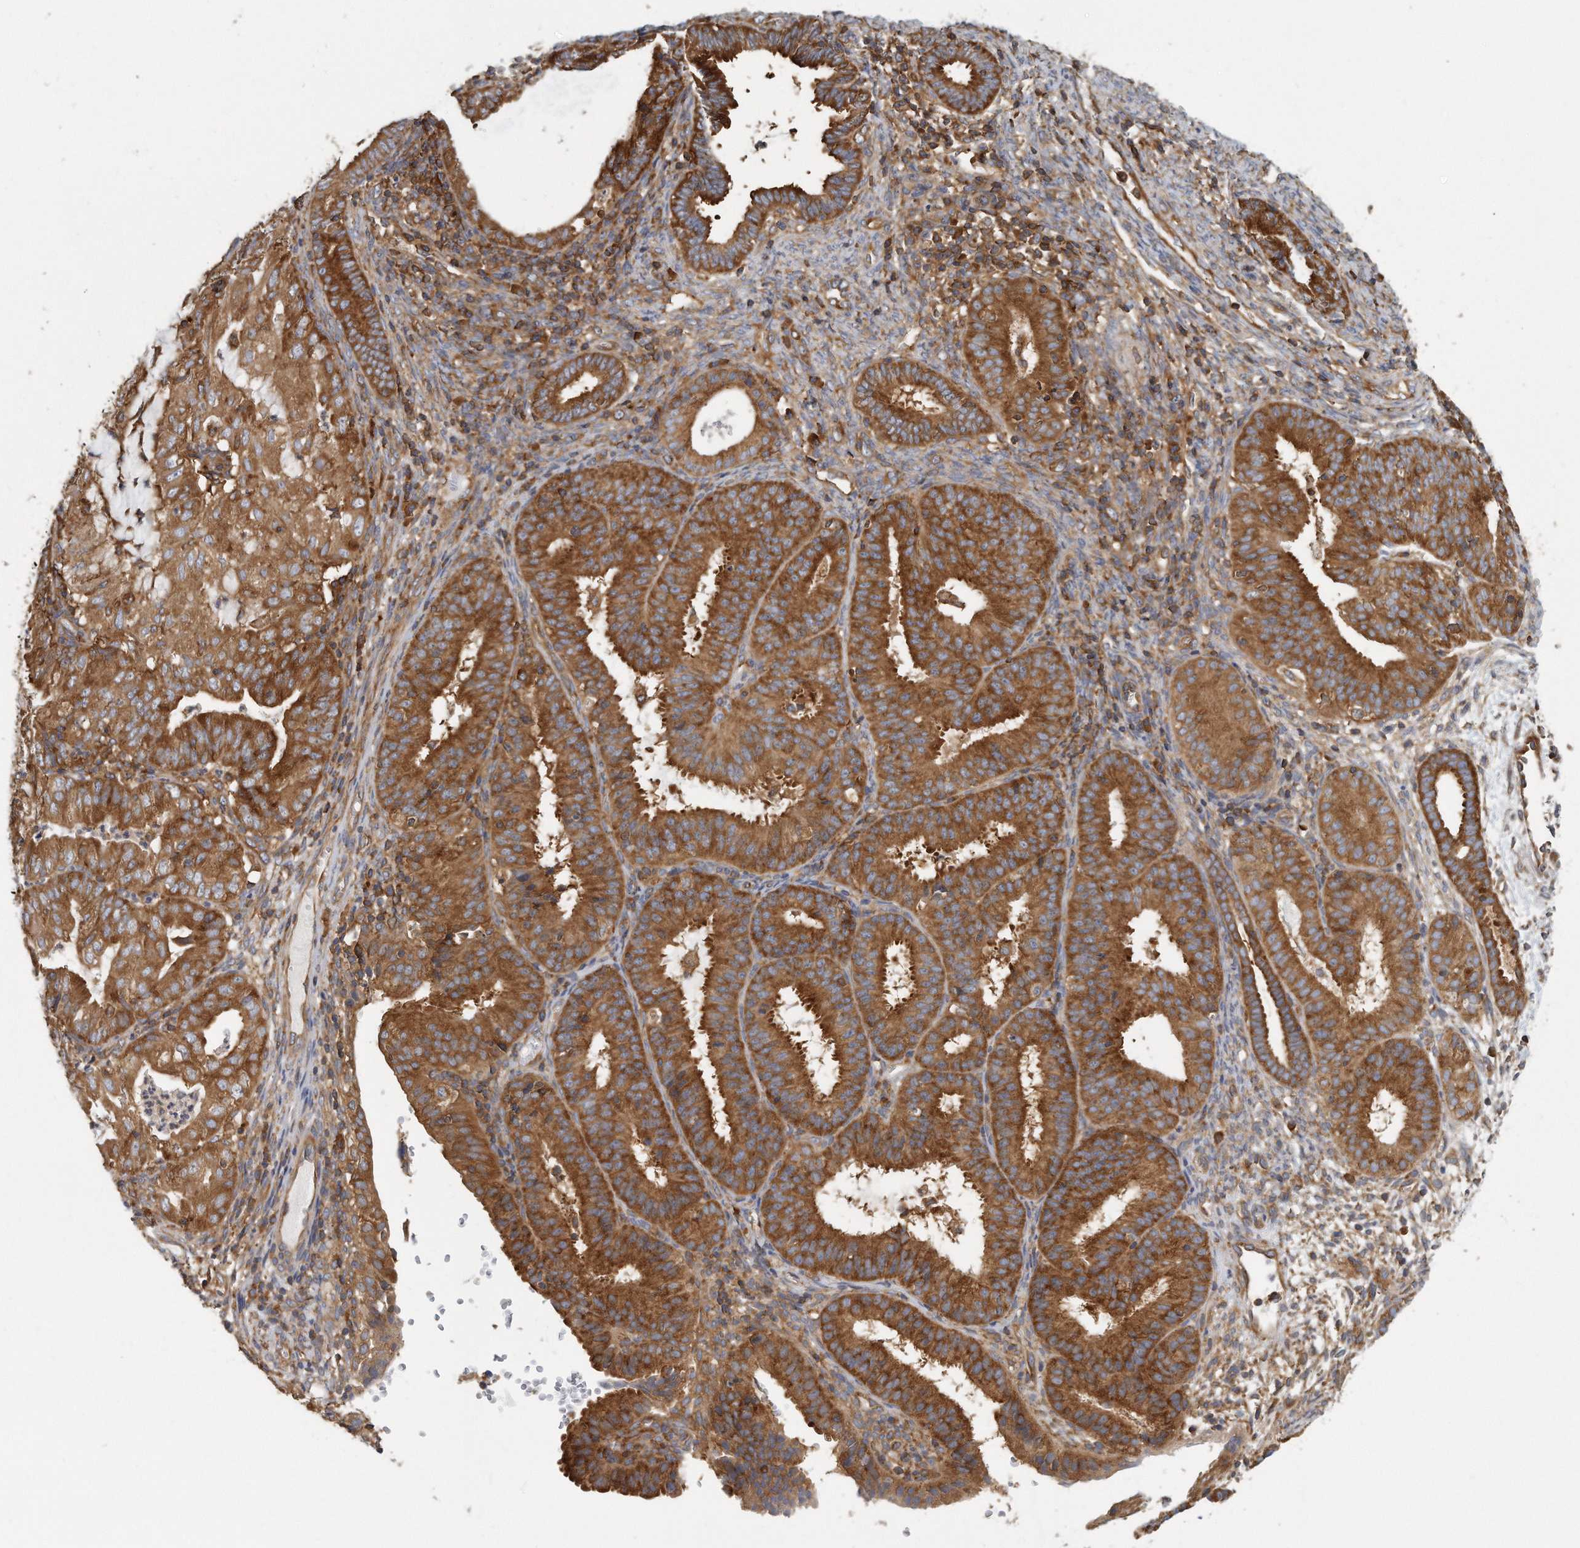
{"staining": {"intensity": "strong", "quantity": ">75%", "location": "cytoplasmic/membranous"}, "tissue": "endometrial cancer", "cell_type": "Tumor cells", "image_type": "cancer", "snomed": [{"axis": "morphology", "description": "Adenocarcinoma, NOS"}, {"axis": "topography", "description": "Endometrium"}], "caption": "This is a histology image of immunohistochemistry staining of endometrial cancer, which shows strong expression in the cytoplasmic/membranous of tumor cells.", "gene": "EIF3I", "patient": {"sex": "female", "age": 51}}